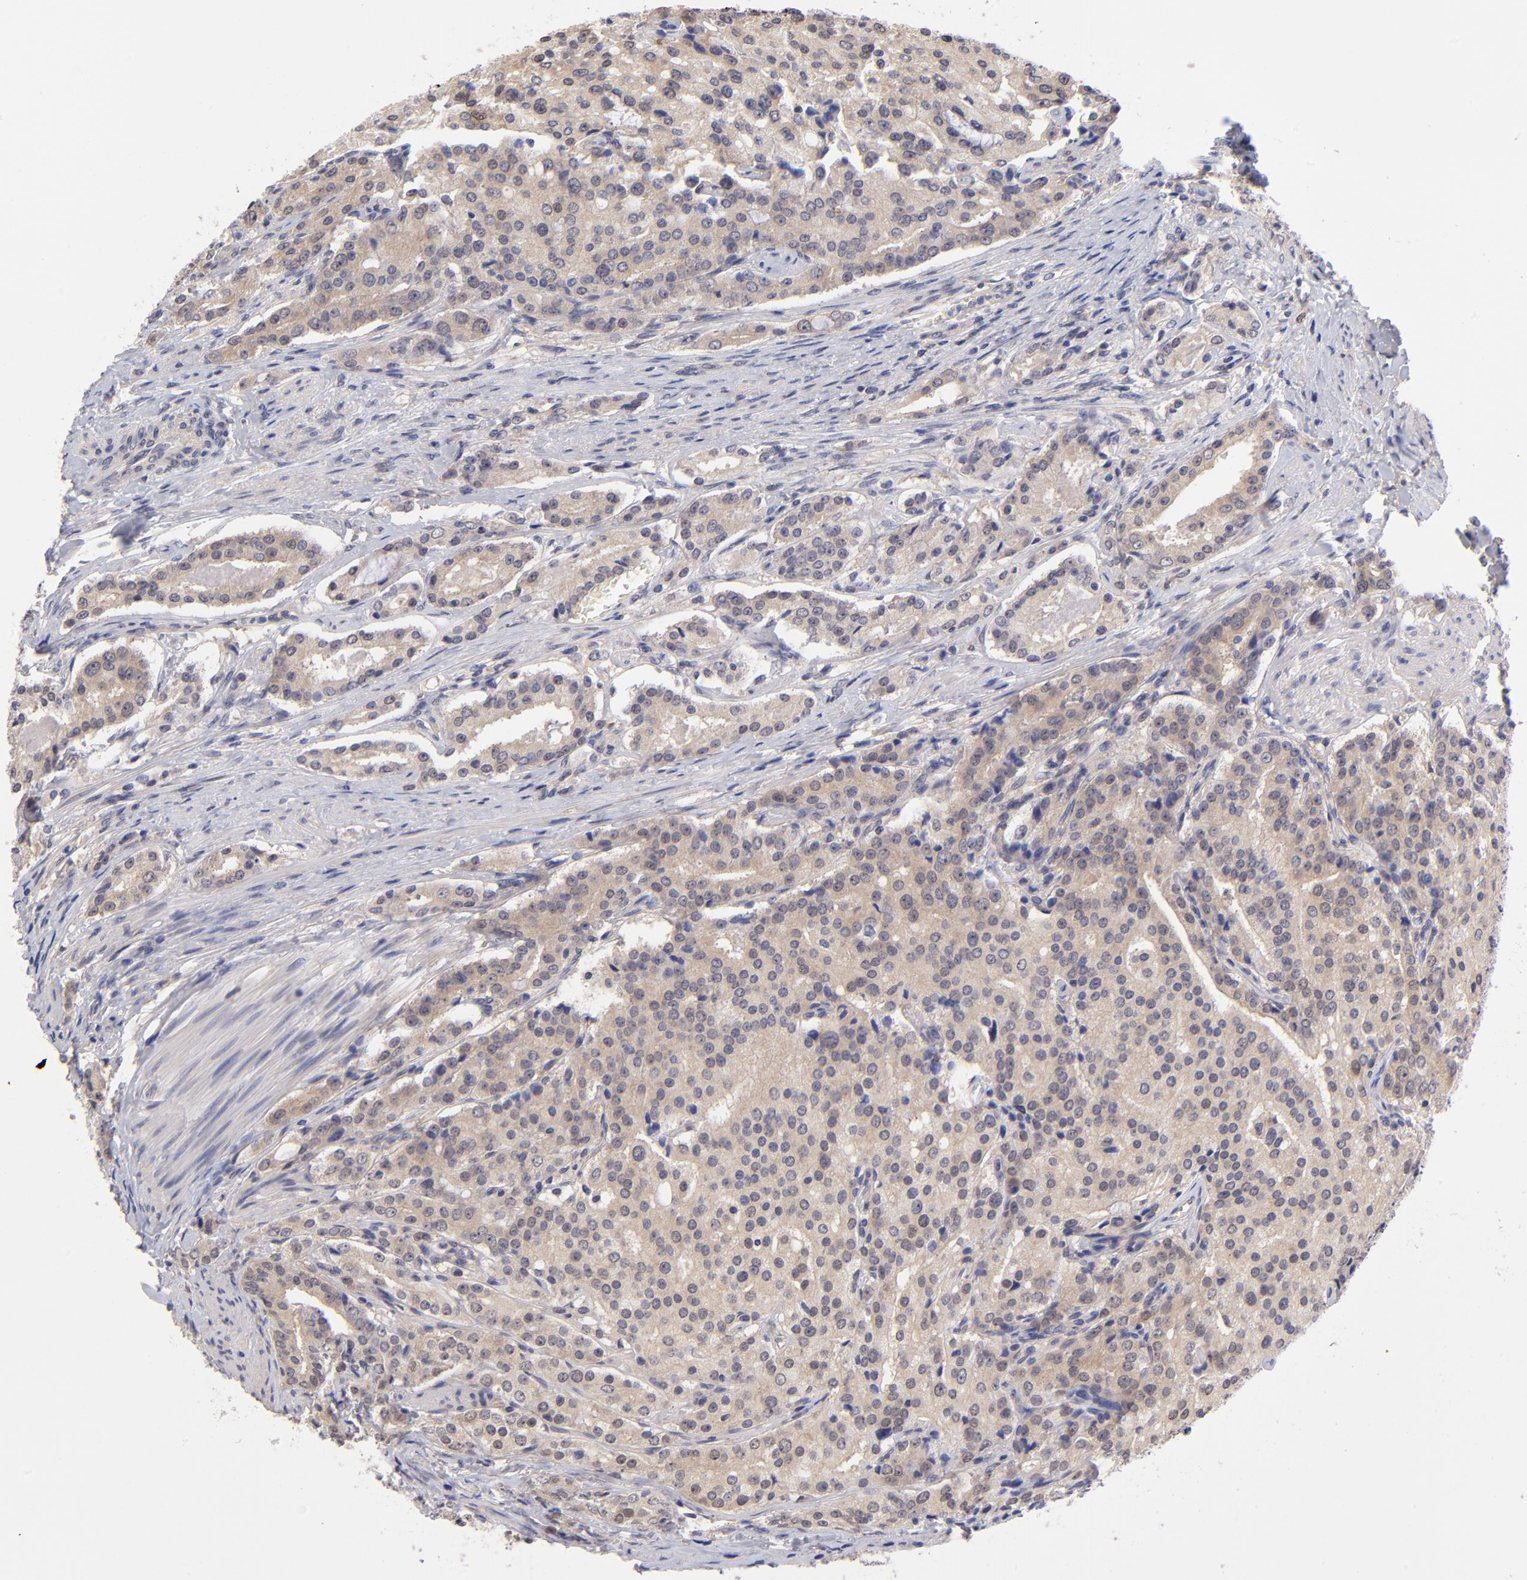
{"staining": {"intensity": "moderate", "quantity": ">75%", "location": "cytoplasmic/membranous"}, "tissue": "prostate cancer", "cell_type": "Tumor cells", "image_type": "cancer", "snomed": [{"axis": "morphology", "description": "Adenocarcinoma, Medium grade"}, {"axis": "topography", "description": "Prostate"}], "caption": "The photomicrograph exhibits a brown stain indicating the presence of a protein in the cytoplasmic/membranous of tumor cells in prostate cancer (medium-grade adenocarcinoma).", "gene": "UBE2E3", "patient": {"sex": "male", "age": 72}}